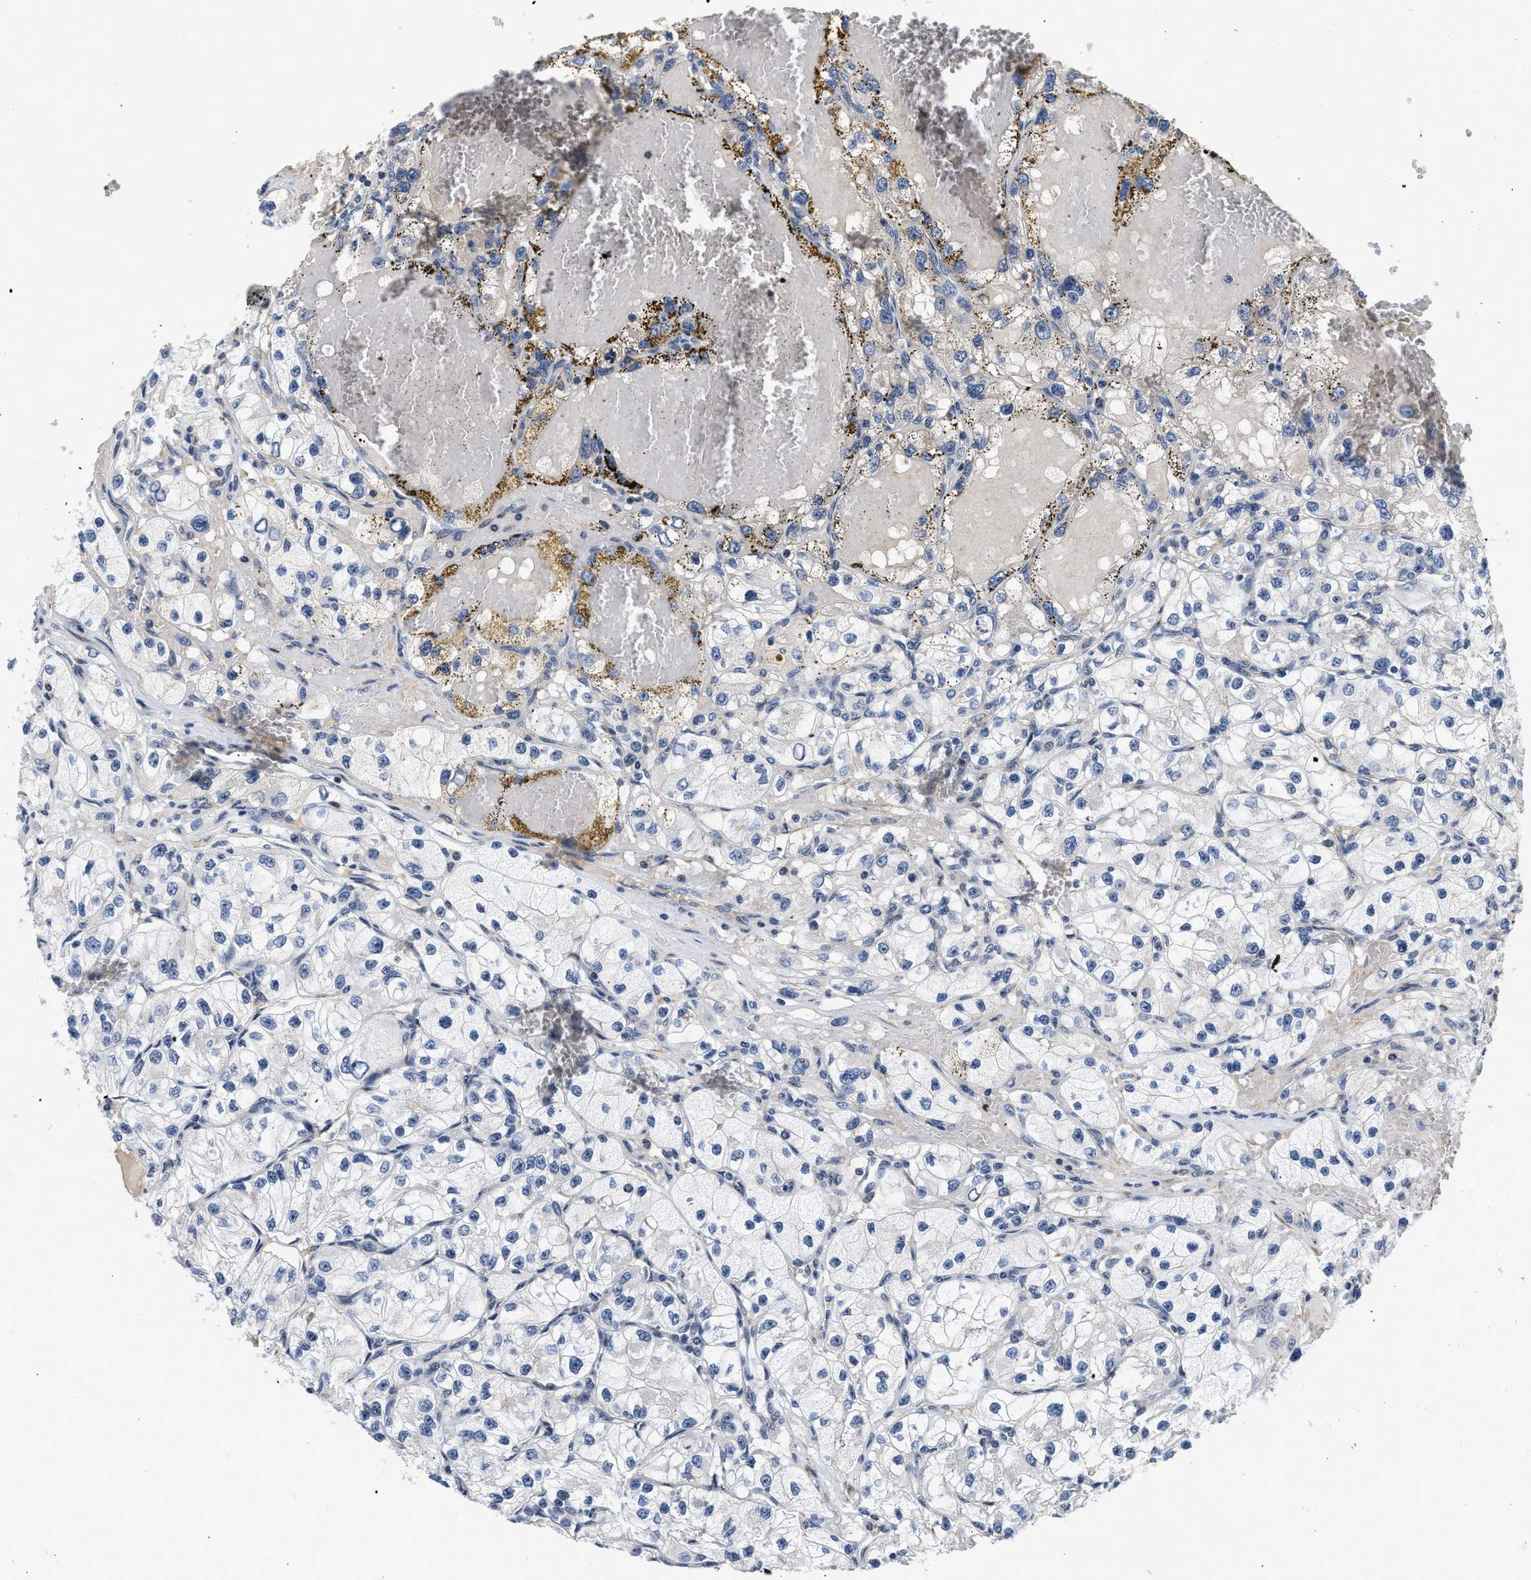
{"staining": {"intensity": "negative", "quantity": "none", "location": "none"}, "tissue": "renal cancer", "cell_type": "Tumor cells", "image_type": "cancer", "snomed": [{"axis": "morphology", "description": "Adenocarcinoma, NOS"}, {"axis": "topography", "description": "Kidney"}], "caption": "High magnification brightfield microscopy of adenocarcinoma (renal) stained with DAB (brown) and counterstained with hematoxylin (blue): tumor cells show no significant expression.", "gene": "VIP", "patient": {"sex": "female", "age": 57}}